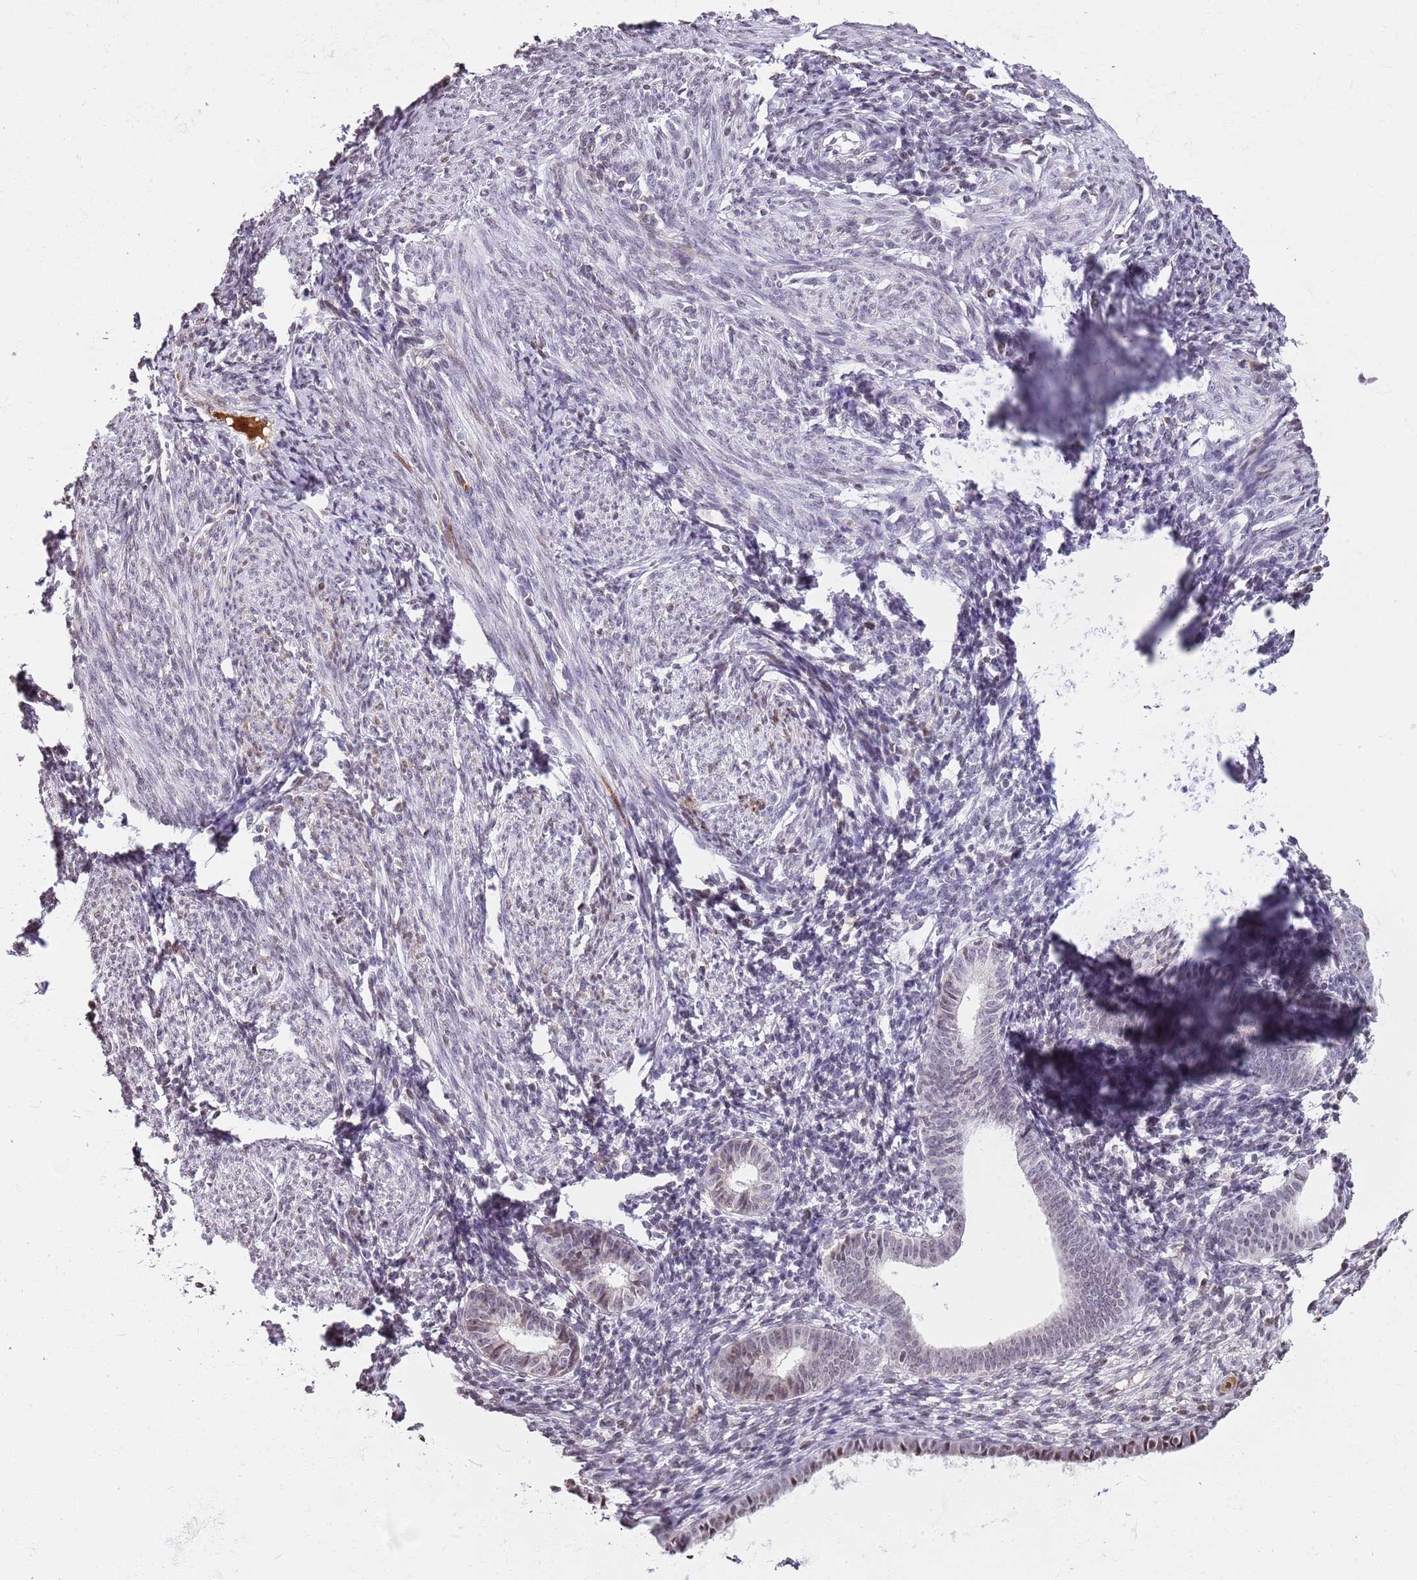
{"staining": {"intensity": "weak", "quantity": "<25%", "location": "nuclear"}, "tissue": "endometrium", "cell_type": "Cells in endometrial stroma", "image_type": "normal", "snomed": [{"axis": "morphology", "description": "Normal tissue, NOS"}, {"axis": "morphology", "description": "Adenocarcinoma, NOS"}, {"axis": "topography", "description": "Endometrium"}], "caption": "This is an immunohistochemistry photomicrograph of normal endometrium. There is no expression in cells in endometrial stroma.", "gene": "KPNA3", "patient": {"sex": "female", "age": 57}}